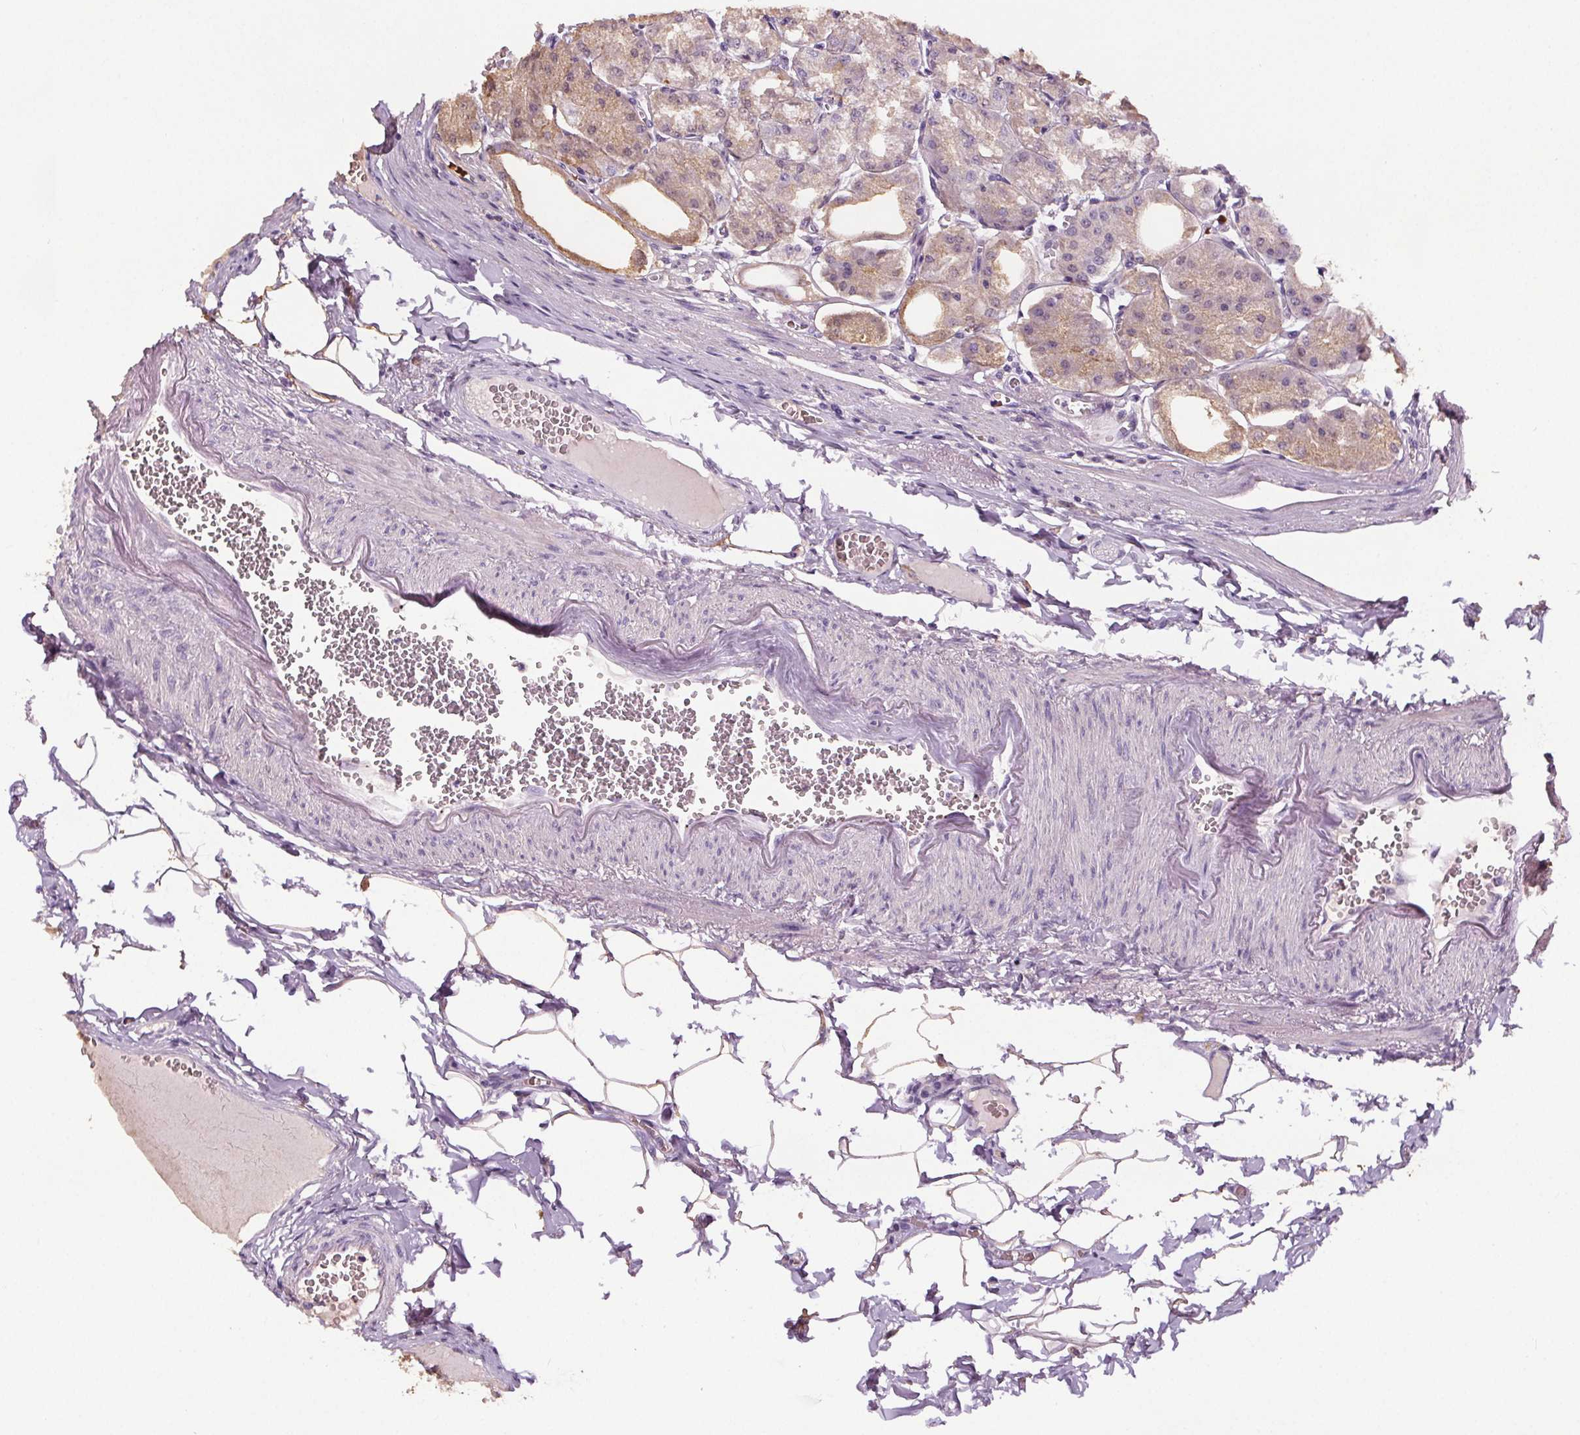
{"staining": {"intensity": "weak", "quantity": "<25%", "location": "cytoplasmic/membranous"}, "tissue": "stomach", "cell_type": "Glandular cells", "image_type": "normal", "snomed": [{"axis": "morphology", "description": "Normal tissue, NOS"}, {"axis": "topography", "description": "Stomach, lower"}], "caption": "The IHC image has no significant expression in glandular cells of stomach. Nuclei are stained in blue.", "gene": "GPIHBP1", "patient": {"sex": "male", "age": 71}}